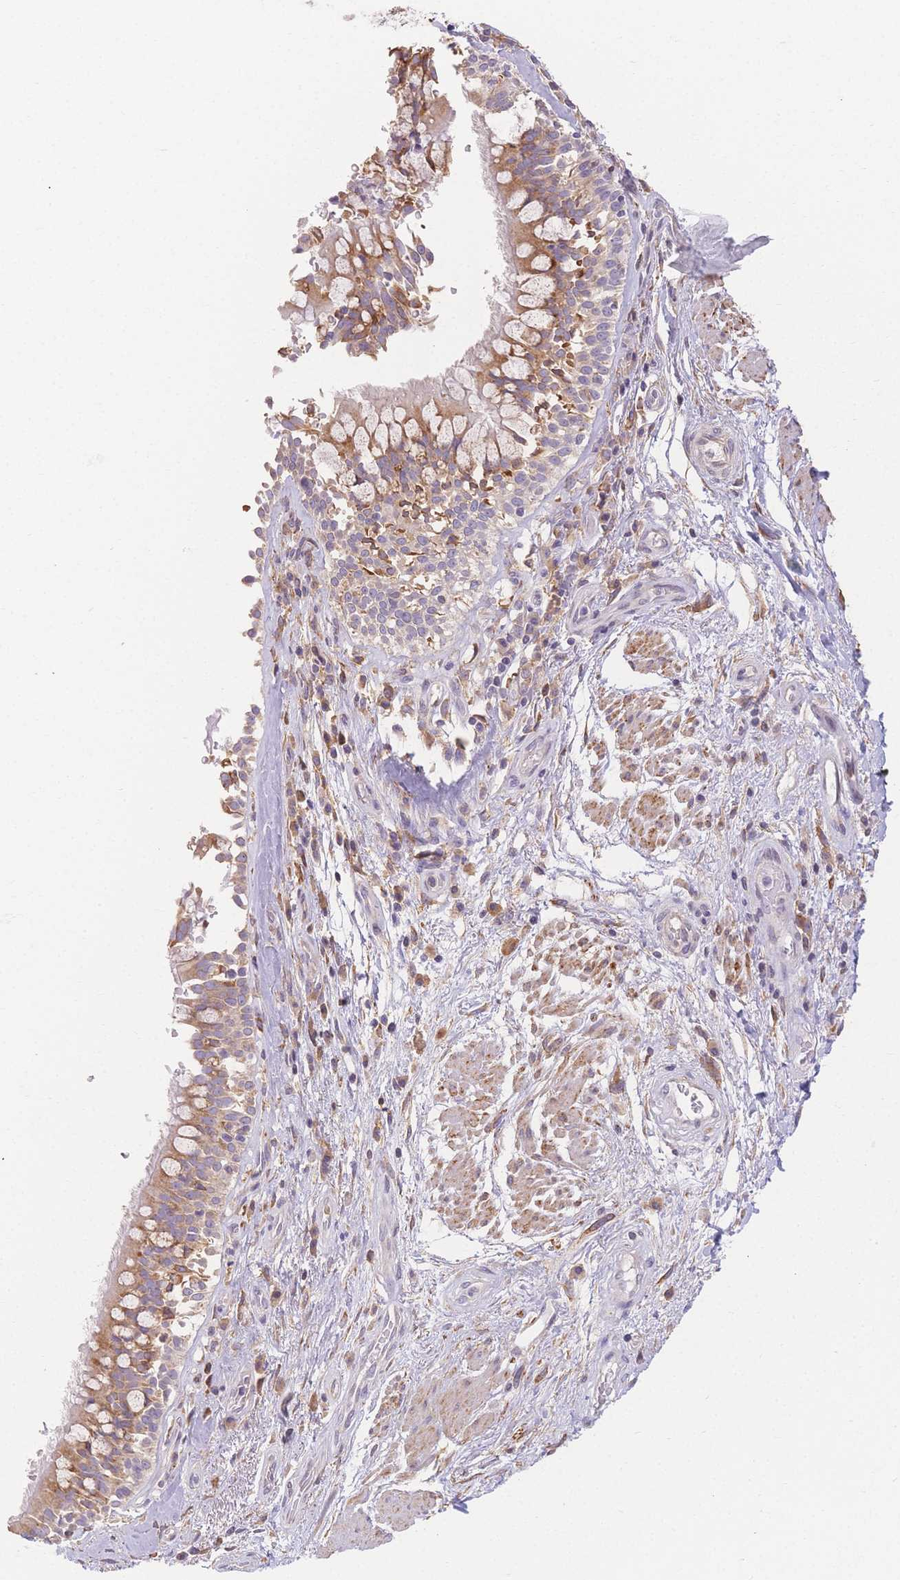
{"staining": {"intensity": "negative", "quantity": "none", "location": "none"}, "tissue": "soft tissue", "cell_type": "Chondrocytes", "image_type": "normal", "snomed": [{"axis": "morphology", "description": "Normal tissue, NOS"}, {"axis": "topography", "description": "Cartilage tissue"}, {"axis": "topography", "description": "Bronchus"}], "caption": "Chondrocytes are negative for brown protein staining in benign soft tissue. (DAB immunohistochemistry (IHC), high magnification).", "gene": "HS3ST5", "patient": {"sex": "male", "age": 64}}